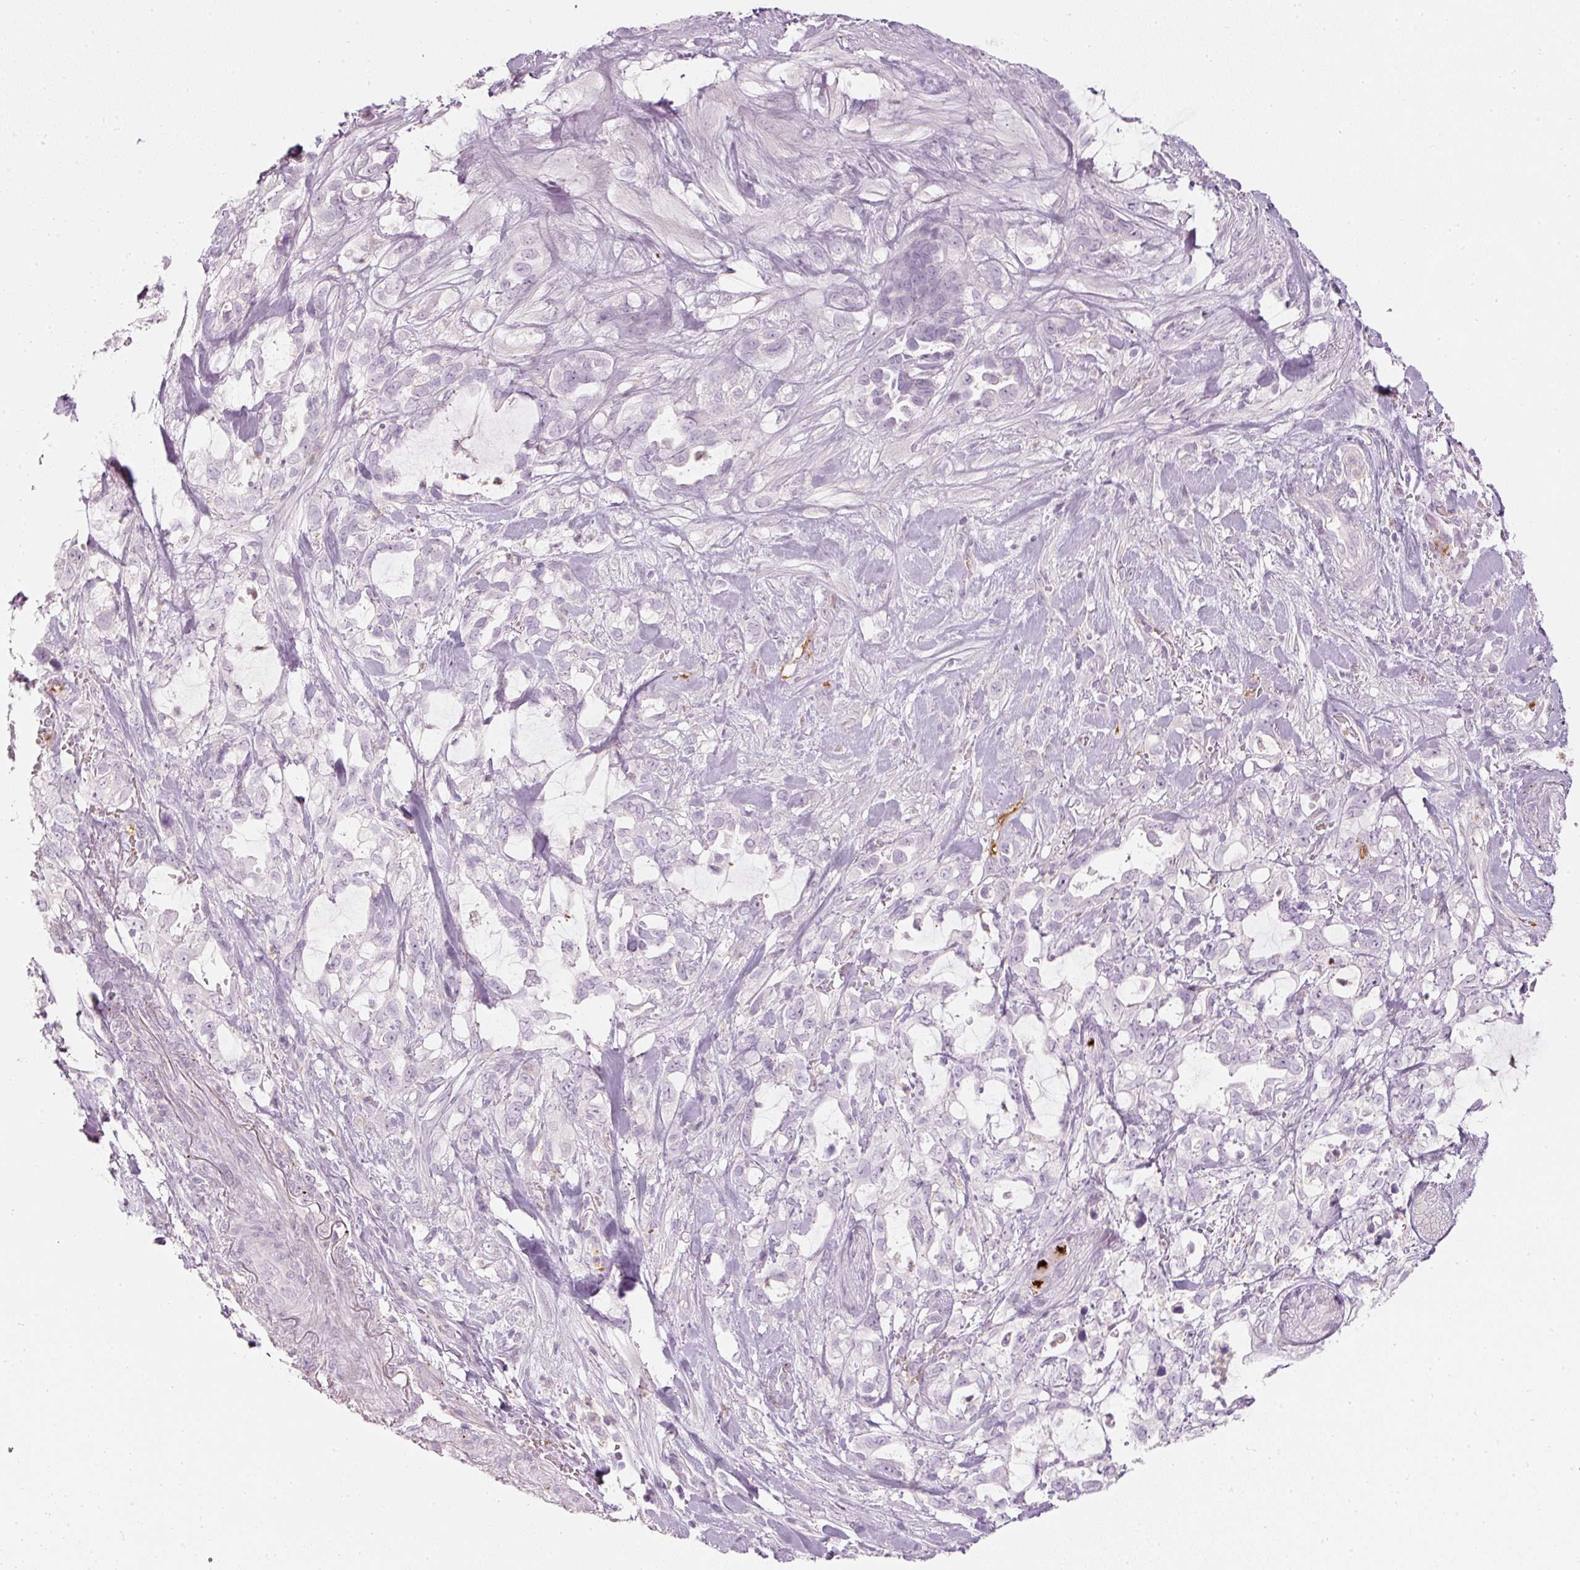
{"staining": {"intensity": "negative", "quantity": "none", "location": "none"}, "tissue": "pancreatic cancer", "cell_type": "Tumor cells", "image_type": "cancer", "snomed": [{"axis": "morphology", "description": "Adenocarcinoma, NOS"}, {"axis": "topography", "description": "Pancreas"}], "caption": "There is no significant expression in tumor cells of adenocarcinoma (pancreatic). (Brightfield microscopy of DAB (3,3'-diaminobenzidine) IHC at high magnification).", "gene": "LECT2", "patient": {"sex": "female", "age": 61}}